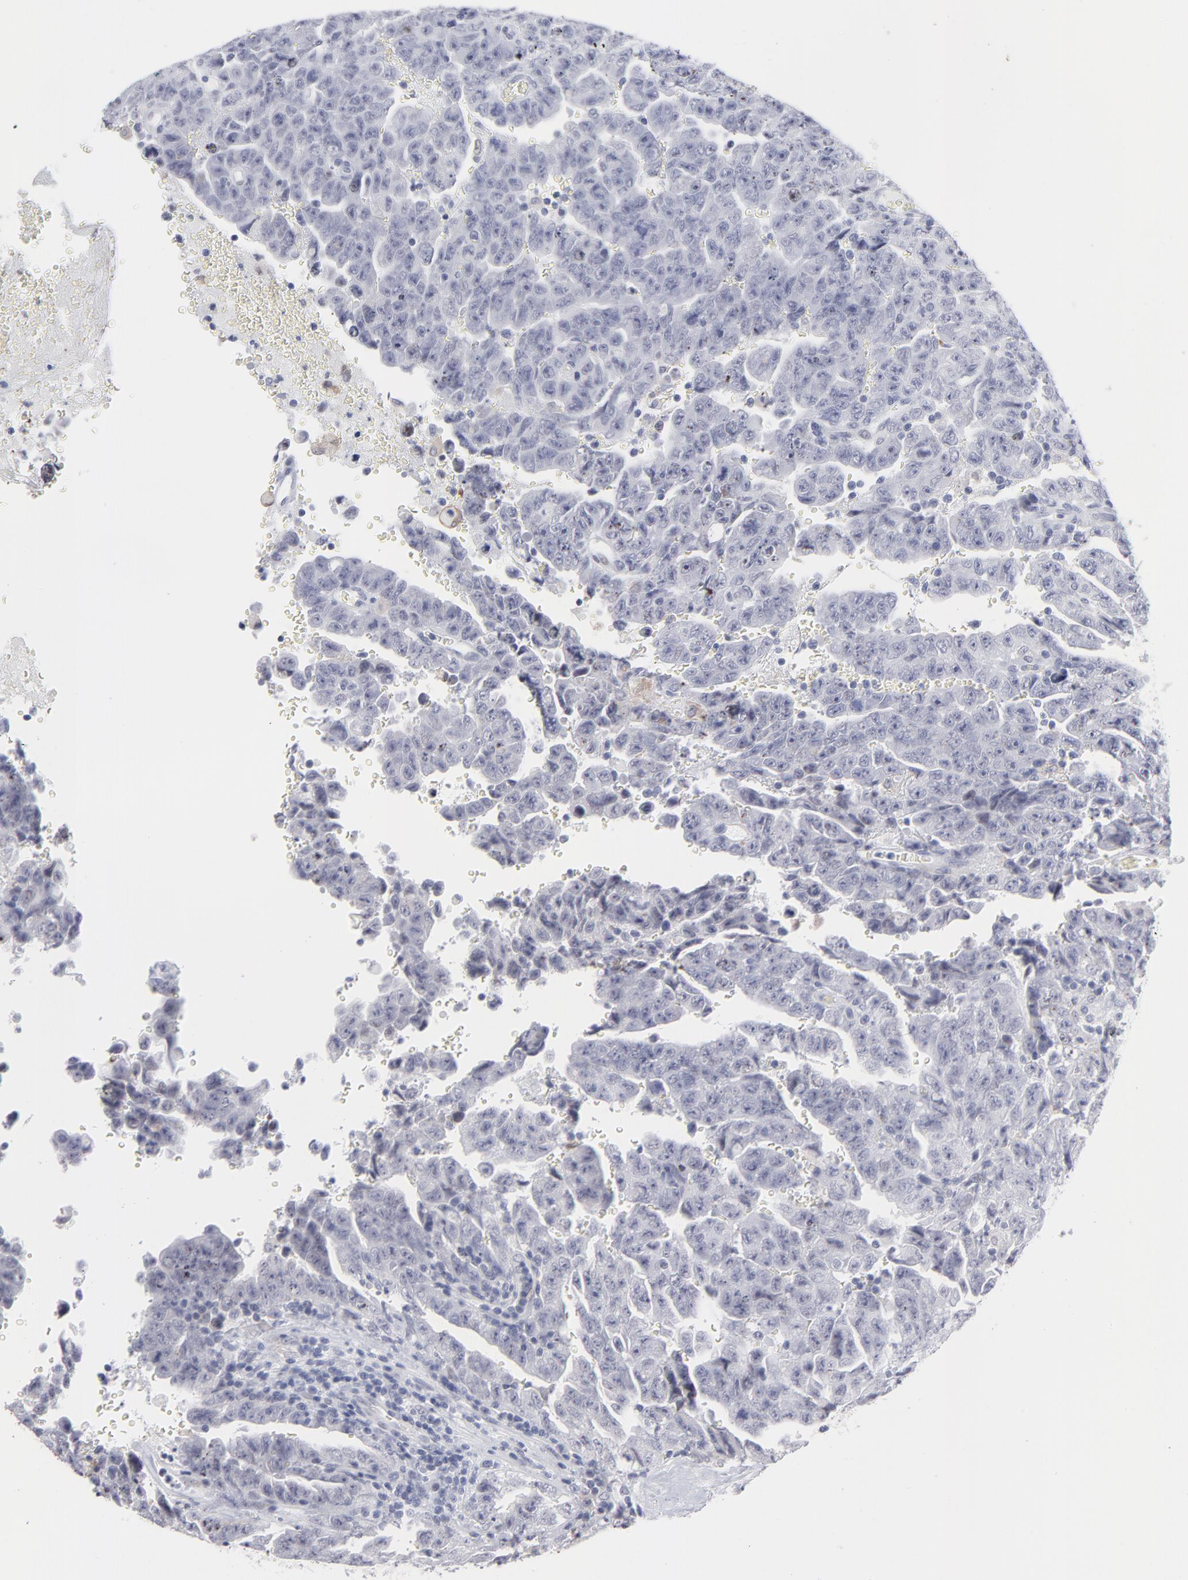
{"staining": {"intensity": "negative", "quantity": "none", "location": "none"}, "tissue": "testis cancer", "cell_type": "Tumor cells", "image_type": "cancer", "snomed": [{"axis": "morphology", "description": "Carcinoma, Embryonal, NOS"}, {"axis": "topography", "description": "Testis"}], "caption": "This is an immunohistochemistry (IHC) histopathology image of human embryonal carcinoma (testis). There is no positivity in tumor cells.", "gene": "CCR2", "patient": {"sex": "male", "age": 28}}